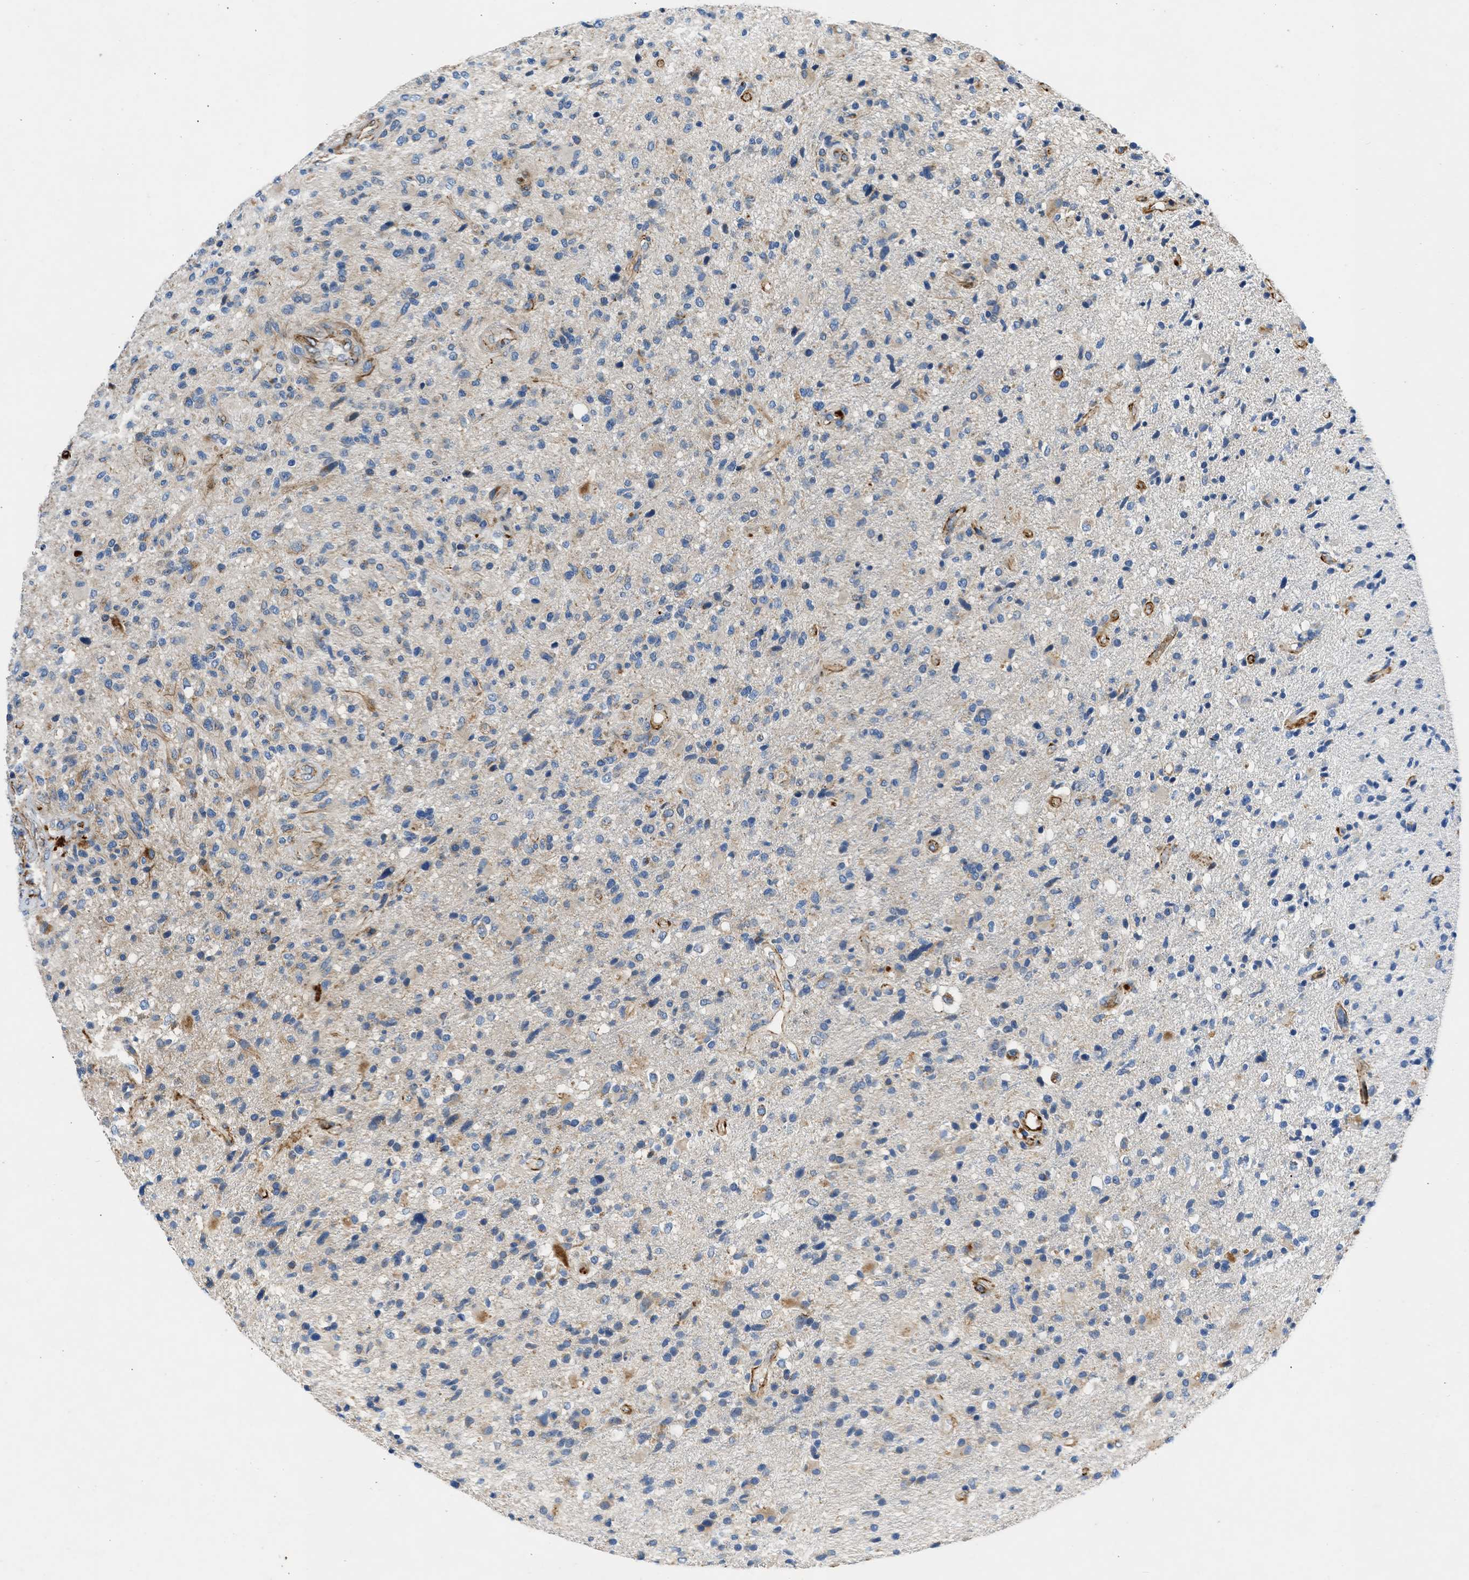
{"staining": {"intensity": "moderate", "quantity": "<25%", "location": "cytoplasmic/membranous"}, "tissue": "glioma", "cell_type": "Tumor cells", "image_type": "cancer", "snomed": [{"axis": "morphology", "description": "Glioma, malignant, High grade"}, {"axis": "topography", "description": "Brain"}], "caption": "There is low levels of moderate cytoplasmic/membranous staining in tumor cells of malignant glioma (high-grade), as demonstrated by immunohistochemical staining (brown color).", "gene": "ULK4", "patient": {"sex": "male", "age": 72}}